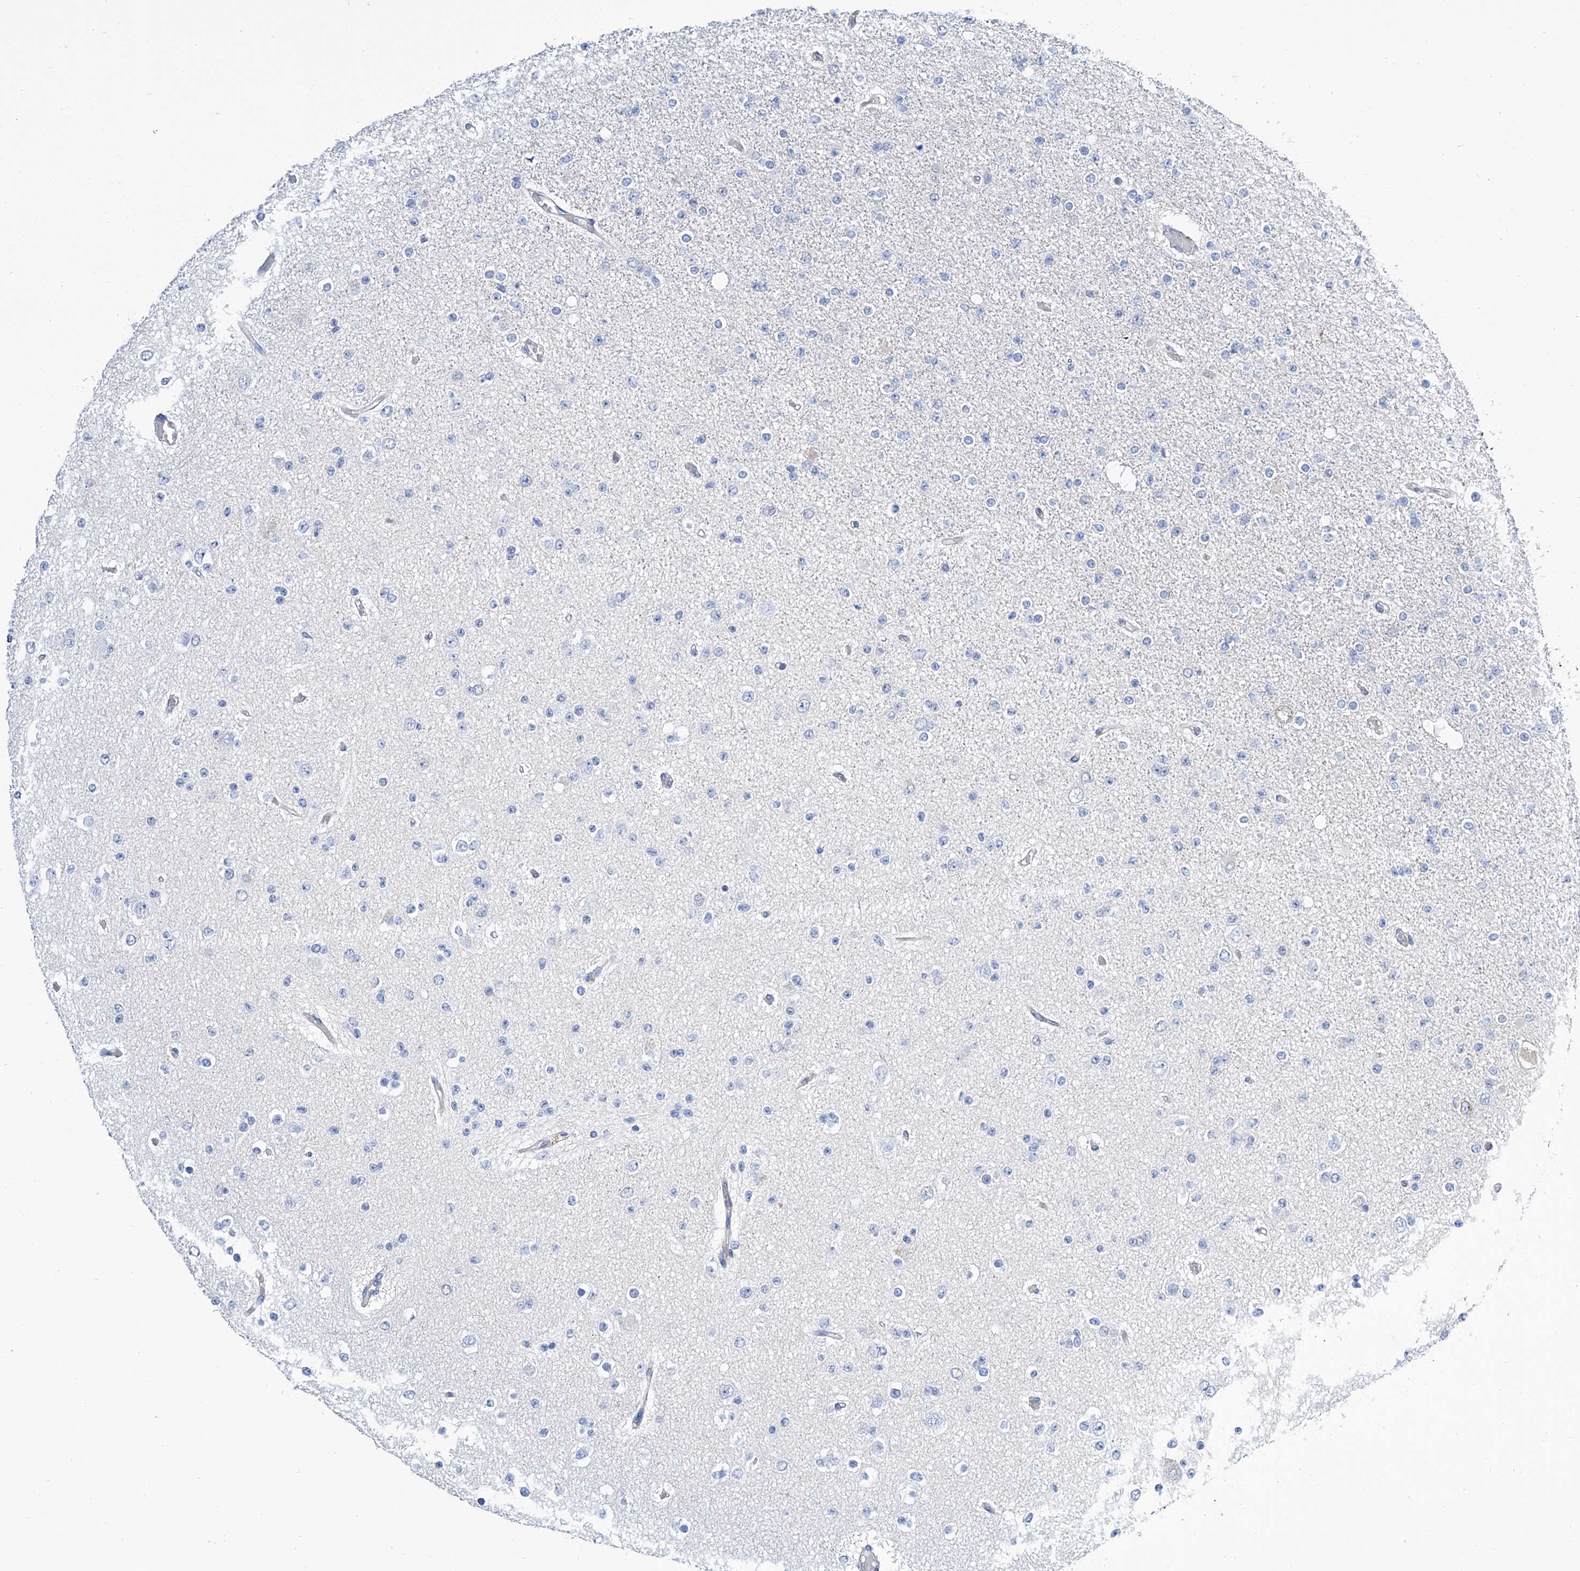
{"staining": {"intensity": "negative", "quantity": "none", "location": "none"}, "tissue": "glioma", "cell_type": "Tumor cells", "image_type": "cancer", "snomed": [{"axis": "morphology", "description": "Glioma, malignant, Low grade"}, {"axis": "topography", "description": "Brain"}], "caption": "Tumor cells show no significant expression in glioma. (DAB immunohistochemistry, high magnification).", "gene": "GPT", "patient": {"sex": "female", "age": 22}}